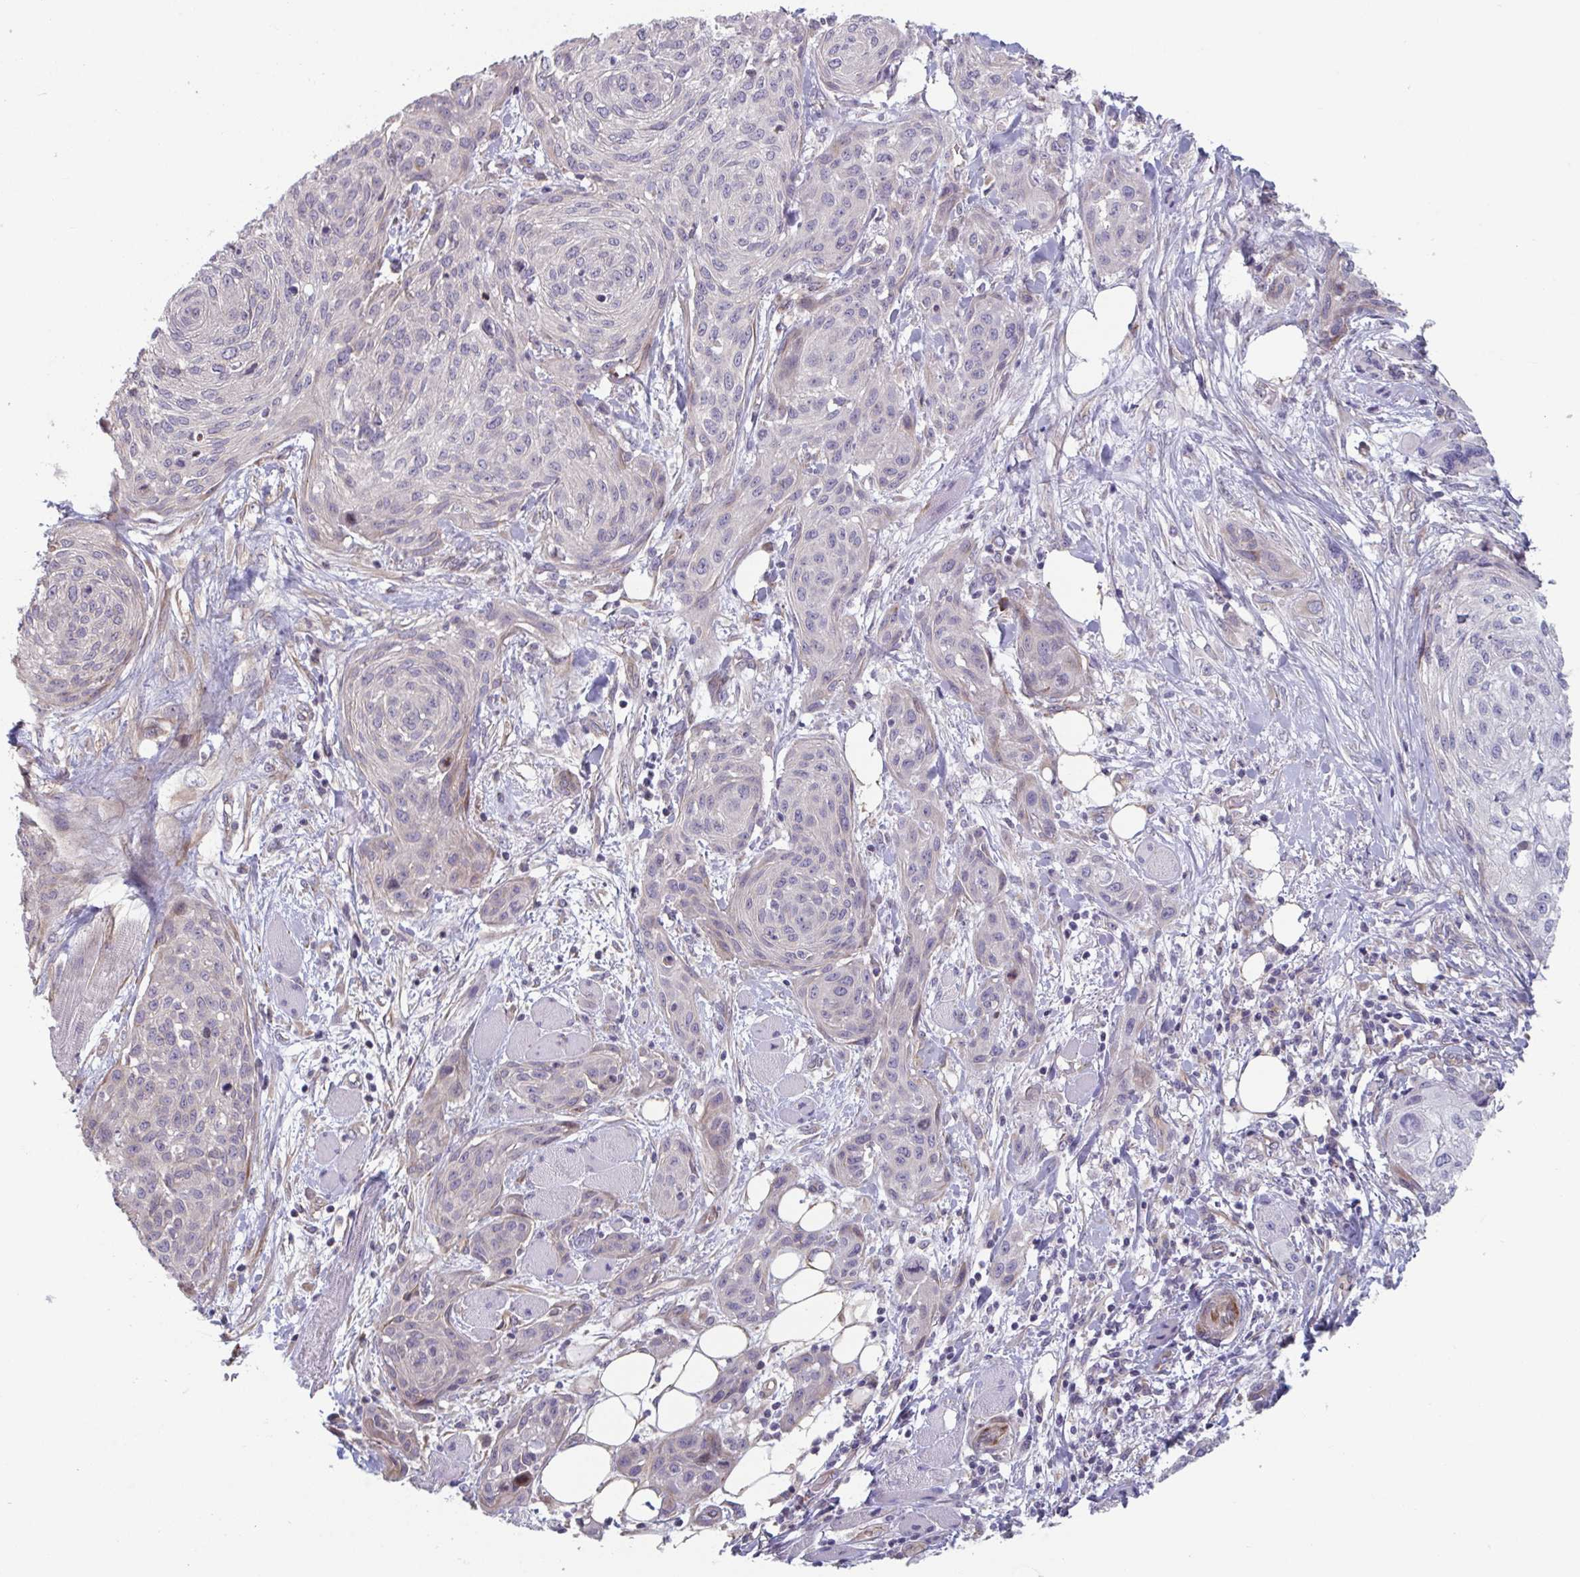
{"staining": {"intensity": "moderate", "quantity": "<25%", "location": "cytoplasmic/membranous"}, "tissue": "skin cancer", "cell_type": "Tumor cells", "image_type": "cancer", "snomed": [{"axis": "morphology", "description": "Squamous cell carcinoma, NOS"}, {"axis": "topography", "description": "Skin"}], "caption": "The photomicrograph exhibits staining of skin squamous cell carcinoma, revealing moderate cytoplasmic/membranous protein positivity (brown color) within tumor cells.", "gene": "TNFSF10", "patient": {"sex": "female", "age": 87}}